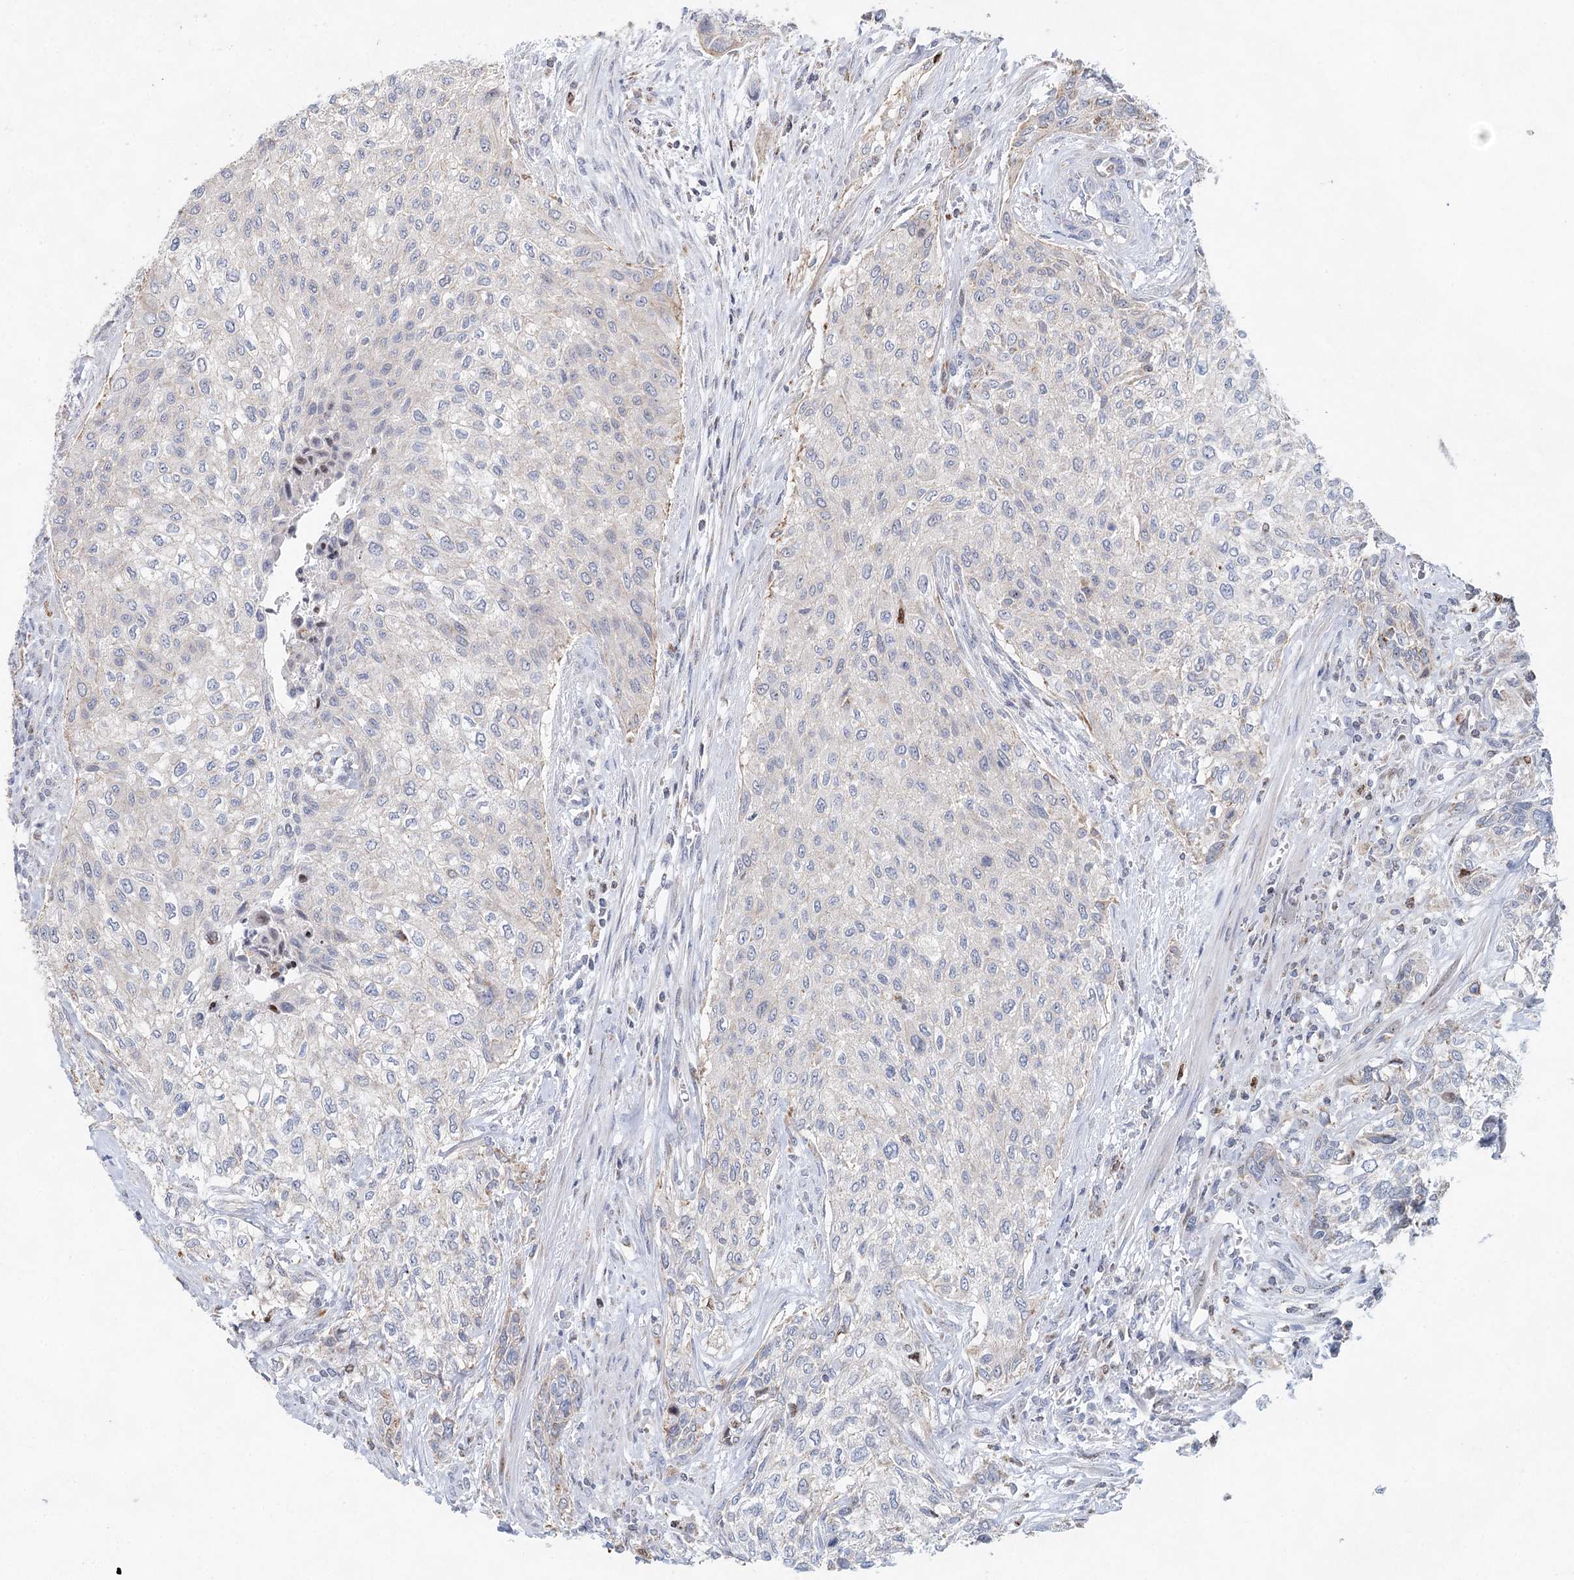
{"staining": {"intensity": "weak", "quantity": "<25%", "location": "cytoplasmic/membranous"}, "tissue": "urothelial cancer", "cell_type": "Tumor cells", "image_type": "cancer", "snomed": [{"axis": "morphology", "description": "Normal tissue, NOS"}, {"axis": "morphology", "description": "Urothelial carcinoma, NOS"}, {"axis": "topography", "description": "Urinary bladder"}, {"axis": "topography", "description": "Peripheral nerve tissue"}], "caption": "Tumor cells show no significant staining in transitional cell carcinoma.", "gene": "XPO6", "patient": {"sex": "male", "age": 35}}